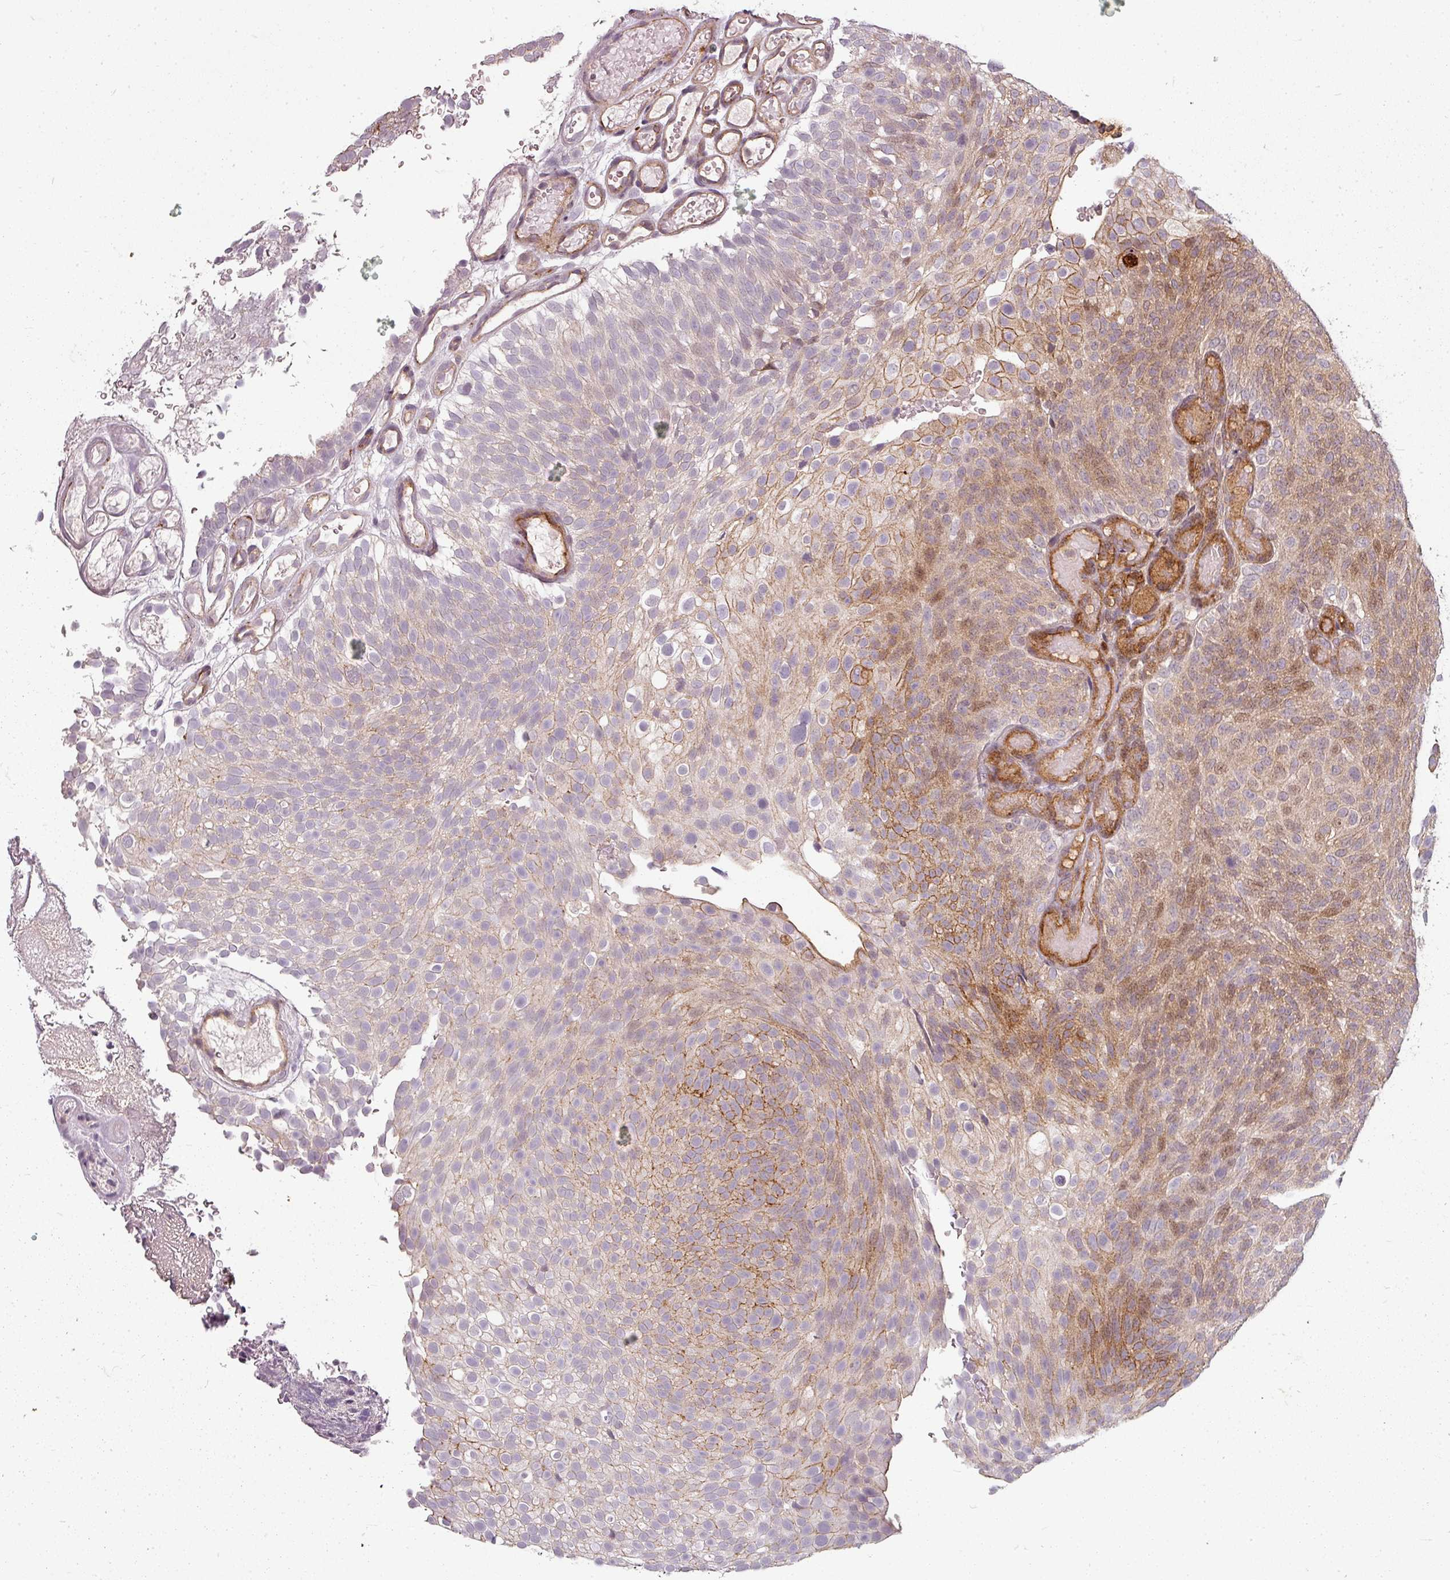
{"staining": {"intensity": "moderate", "quantity": "25%-75%", "location": "cytoplasmic/membranous,nuclear"}, "tissue": "urothelial cancer", "cell_type": "Tumor cells", "image_type": "cancer", "snomed": [{"axis": "morphology", "description": "Urothelial carcinoma, Low grade"}, {"axis": "topography", "description": "Urinary bladder"}], "caption": "Urothelial cancer stained with a protein marker displays moderate staining in tumor cells.", "gene": "CLIC1", "patient": {"sex": "male", "age": 78}}